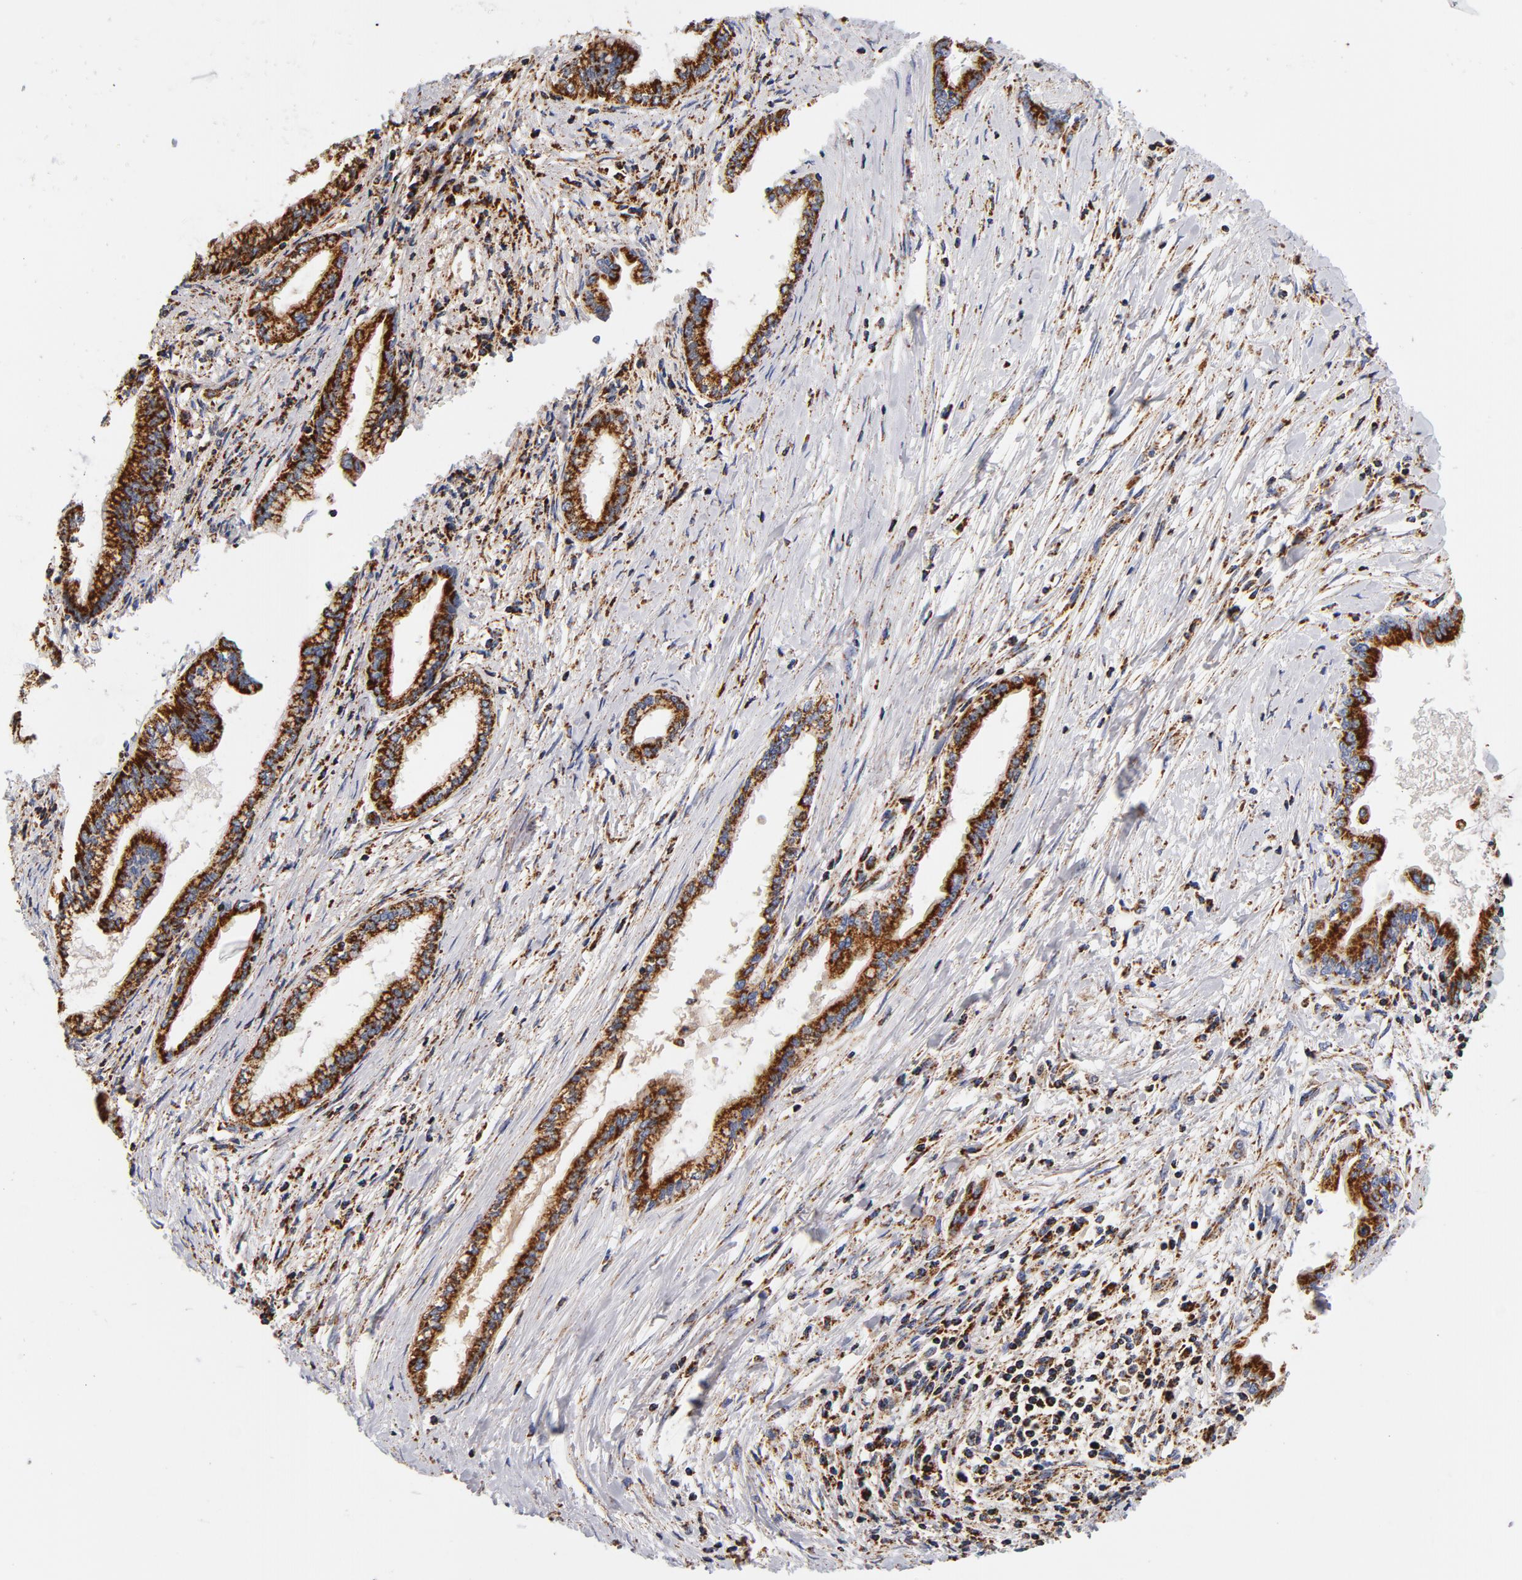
{"staining": {"intensity": "strong", "quantity": ">75%", "location": "cytoplasmic/membranous"}, "tissue": "pancreatic cancer", "cell_type": "Tumor cells", "image_type": "cancer", "snomed": [{"axis": "morphology", "description": "Adenocarcinoma, NOS"}, {"axis": "topography", "description": "Pancreas"}], "caption": "Immunohistochemistry image of pancreatic adenocarcinoma stained for a protein (brown), which exhibits high levels of strong cytoplasmic/membranous positivity in approximately >75% of tumor cells.", "gene": "ECHS1", "patient": {"sex": "female", "age": 64}}